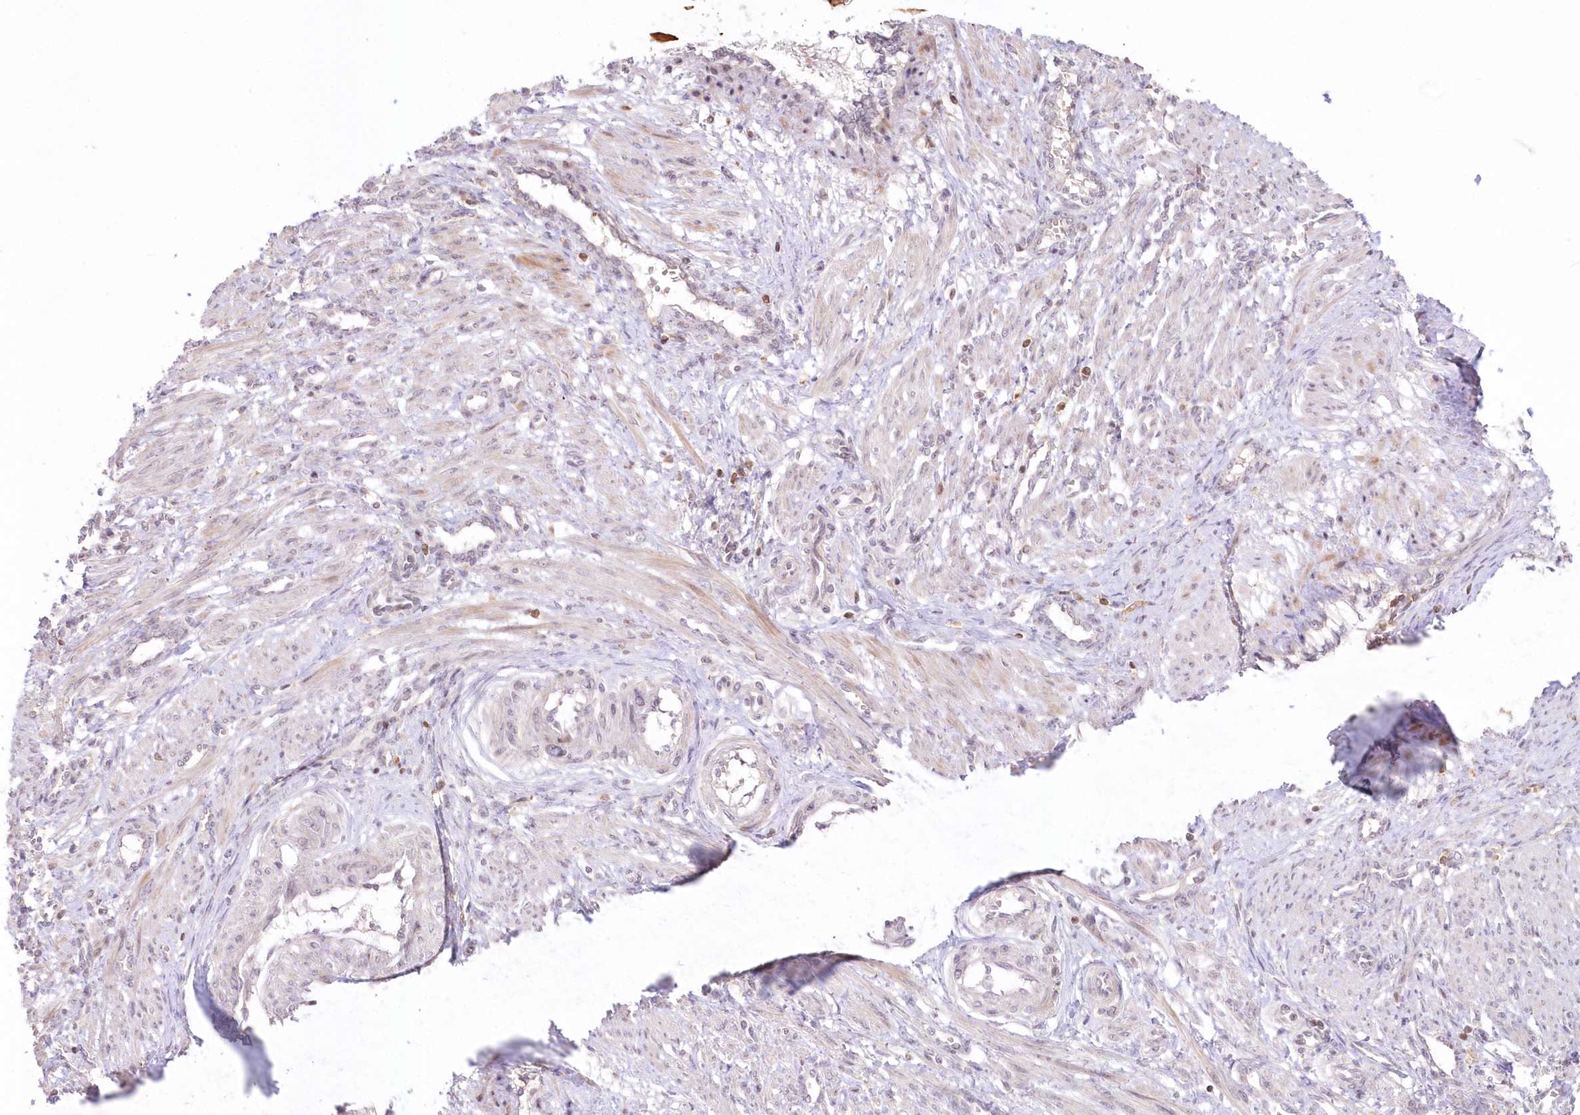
{"staining": {"intensity": "moderate", "quantity": "<25%", "location": "cytoplasmic/membranous"}, "tissue": "smooth muscle", "cell_type": "Smooth muscle cells", "image_type": "normal", "snomed": [{"axis": "morphology", "description": "Normal tissue, NOS"}, {"axis": "topography", "description": "Endometrium"}], "caption": "Immunohistochemical staining of normal human smooth muscle exhibits low levels of moderate cytoplasmic/membranous staining in approximately <25% of smooth muscle cells. (DAB (3,3'-diaminobenzidine) = brown stain, brightfield microscopy at high magnification).", "gene": "MTMR3", "patient": {"sex": "female", "age": 33}}